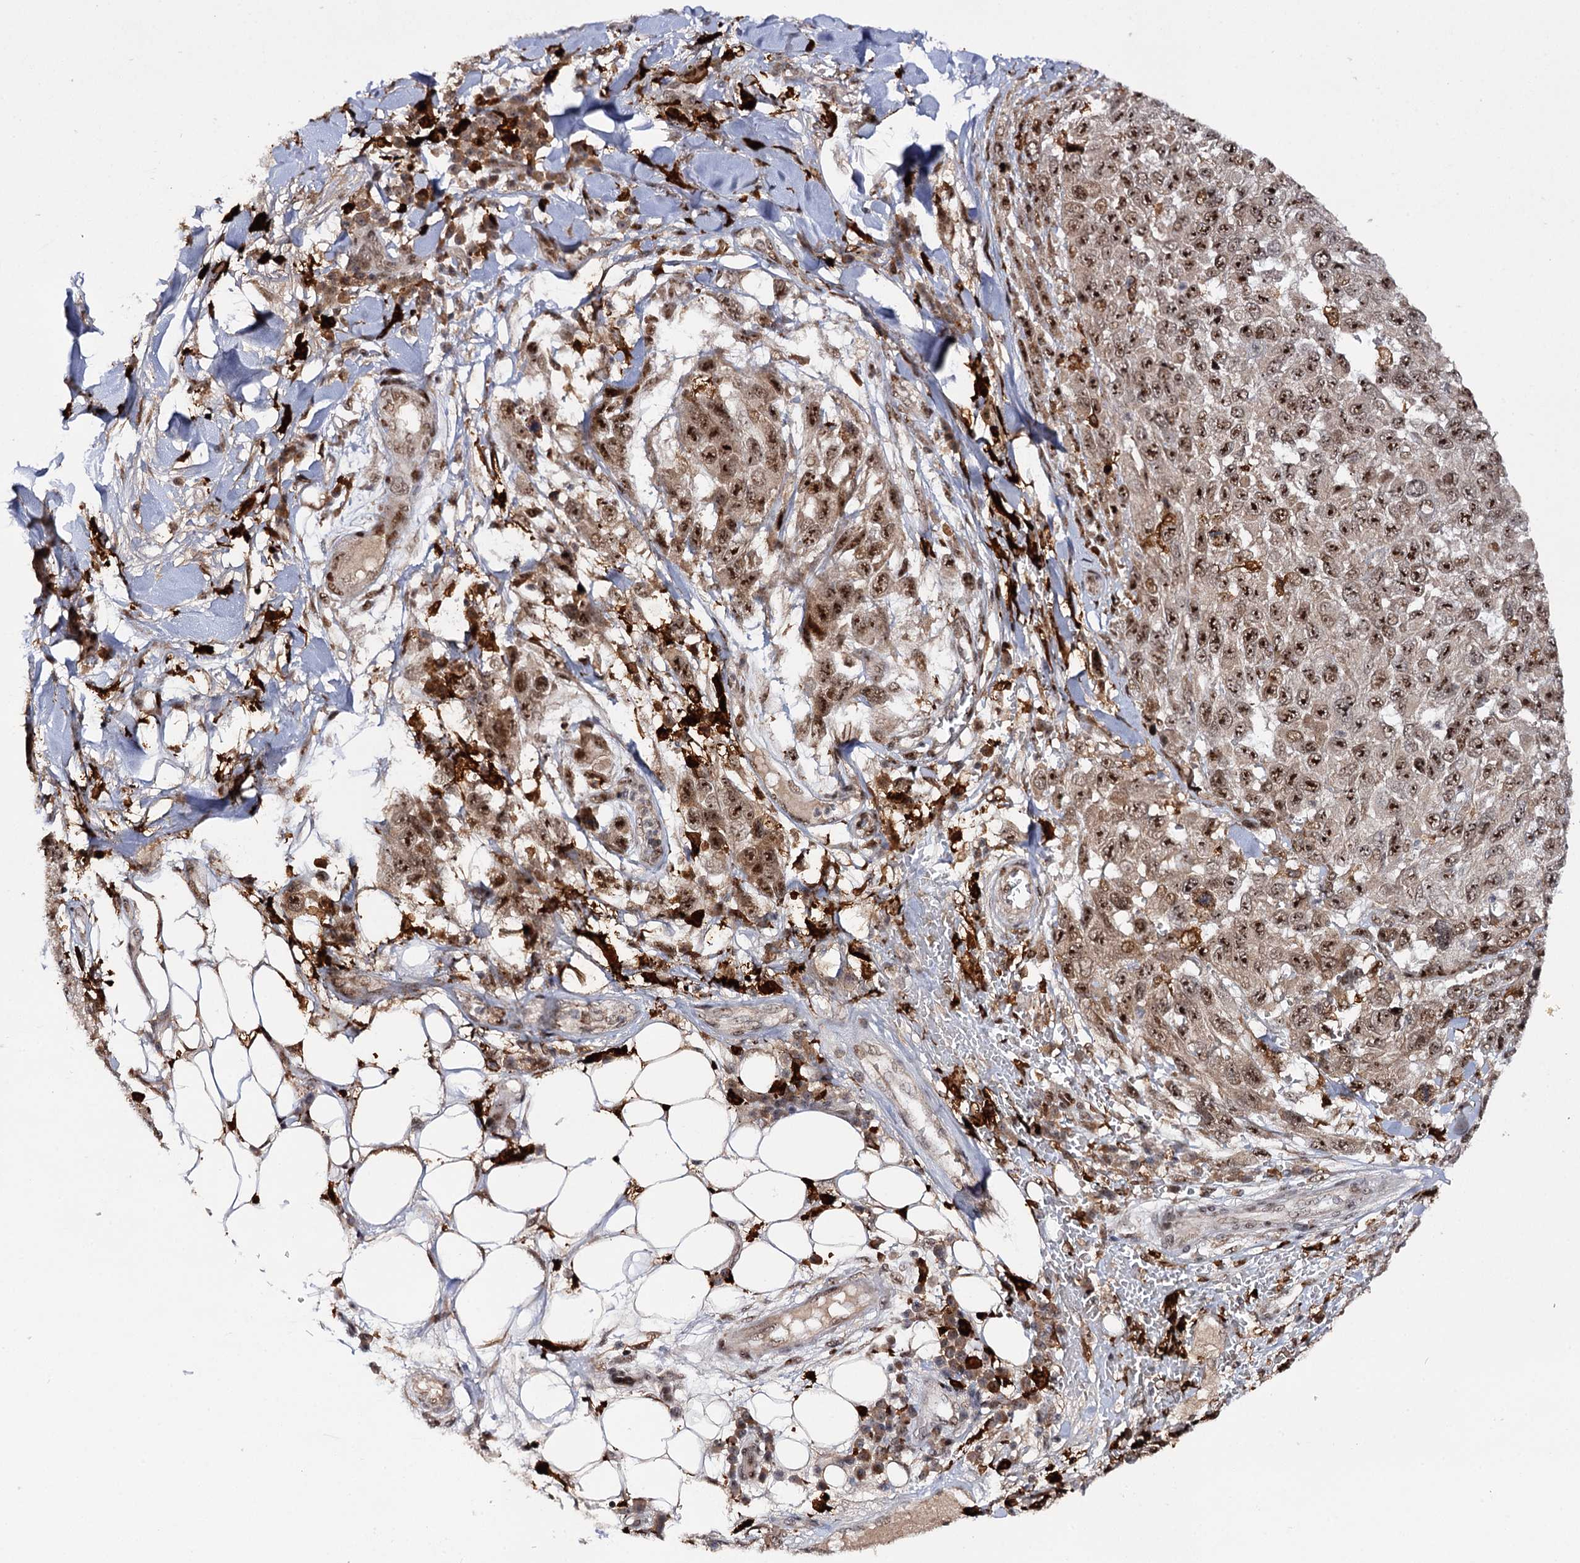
{"staining": {"intensity": "strong", "quantity": ">75%", "location": "nuclear"}, "tissue": "melanoma", "cell_type": "Tumor cells", "image_type": "cancer", "snomed": [{"axis": "morphology", "description": "Normal tissue, NOS"}, {"axis": "morphology", "description": "Malignant melanoma, NOS"}, {"axis": "topography", "description": "Skin"}], "caption": "Protein expression analysis of malignant melanoma reveals strong nuclear staining in about >75% of tumor cells.", "gene": "BUD13", "patient": {"sex": "female", "age": 96}}